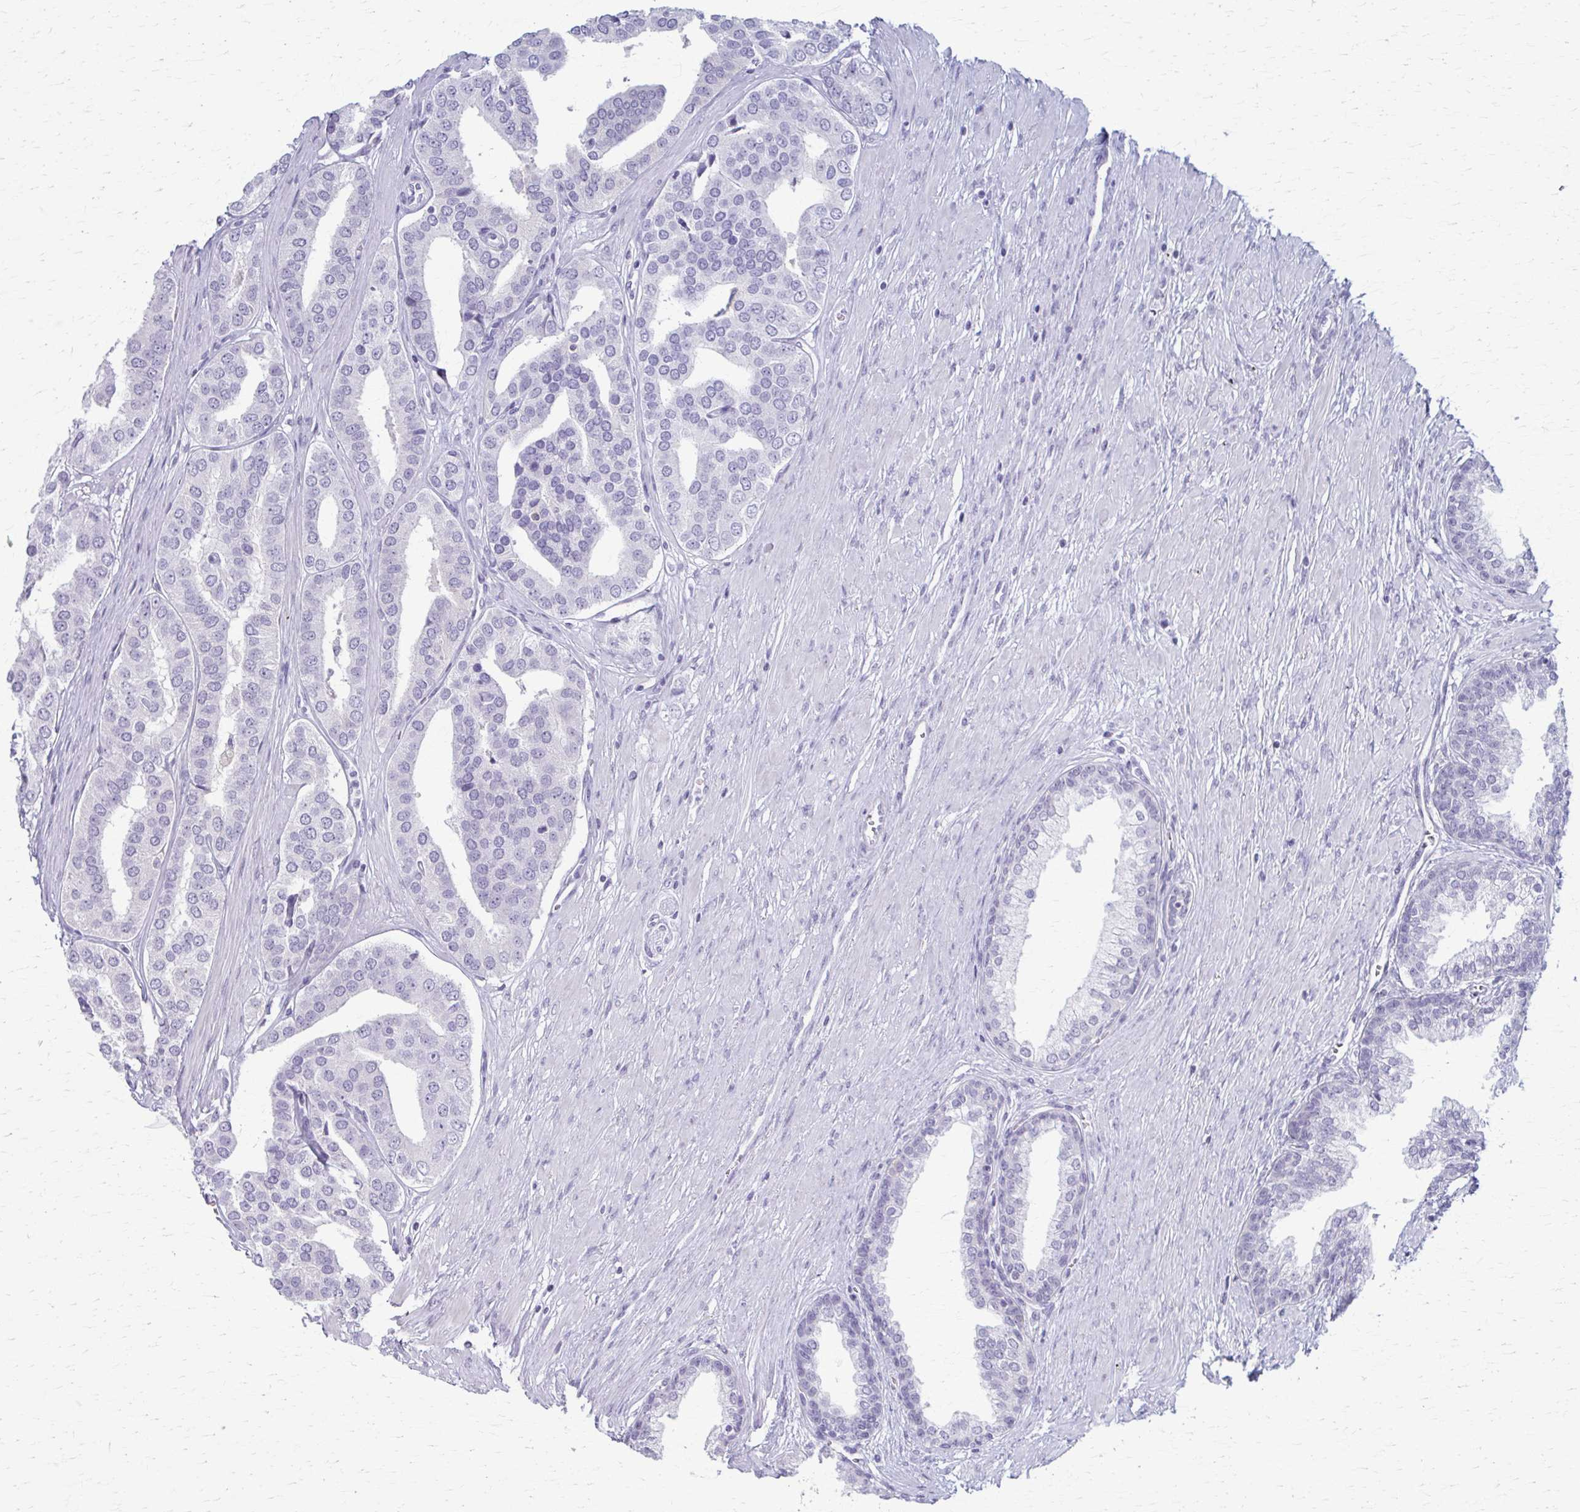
{"staining": {"intensity": "negative", "quantity": "none", "location": "none"}, "tissue": "prostate cancer", "cell_type": "Tumor cells", "image_type": "cancer", "snomed": [{"axis": "morphology", "description": "Adenocarcinoma, High grade"}, {"axis": "topography", "description": "Prostate"}], "caption": "A high-resolution micrograph shows IHC staining of high-grade adenocarcinoma (prostate), which reveals no significant positivity in tumor cells. (Immunohistochemistry, brightfield microscopy, high magnification).", "gene": "LDLRAP1", "patient": {"sex": "male", "age": 58}}